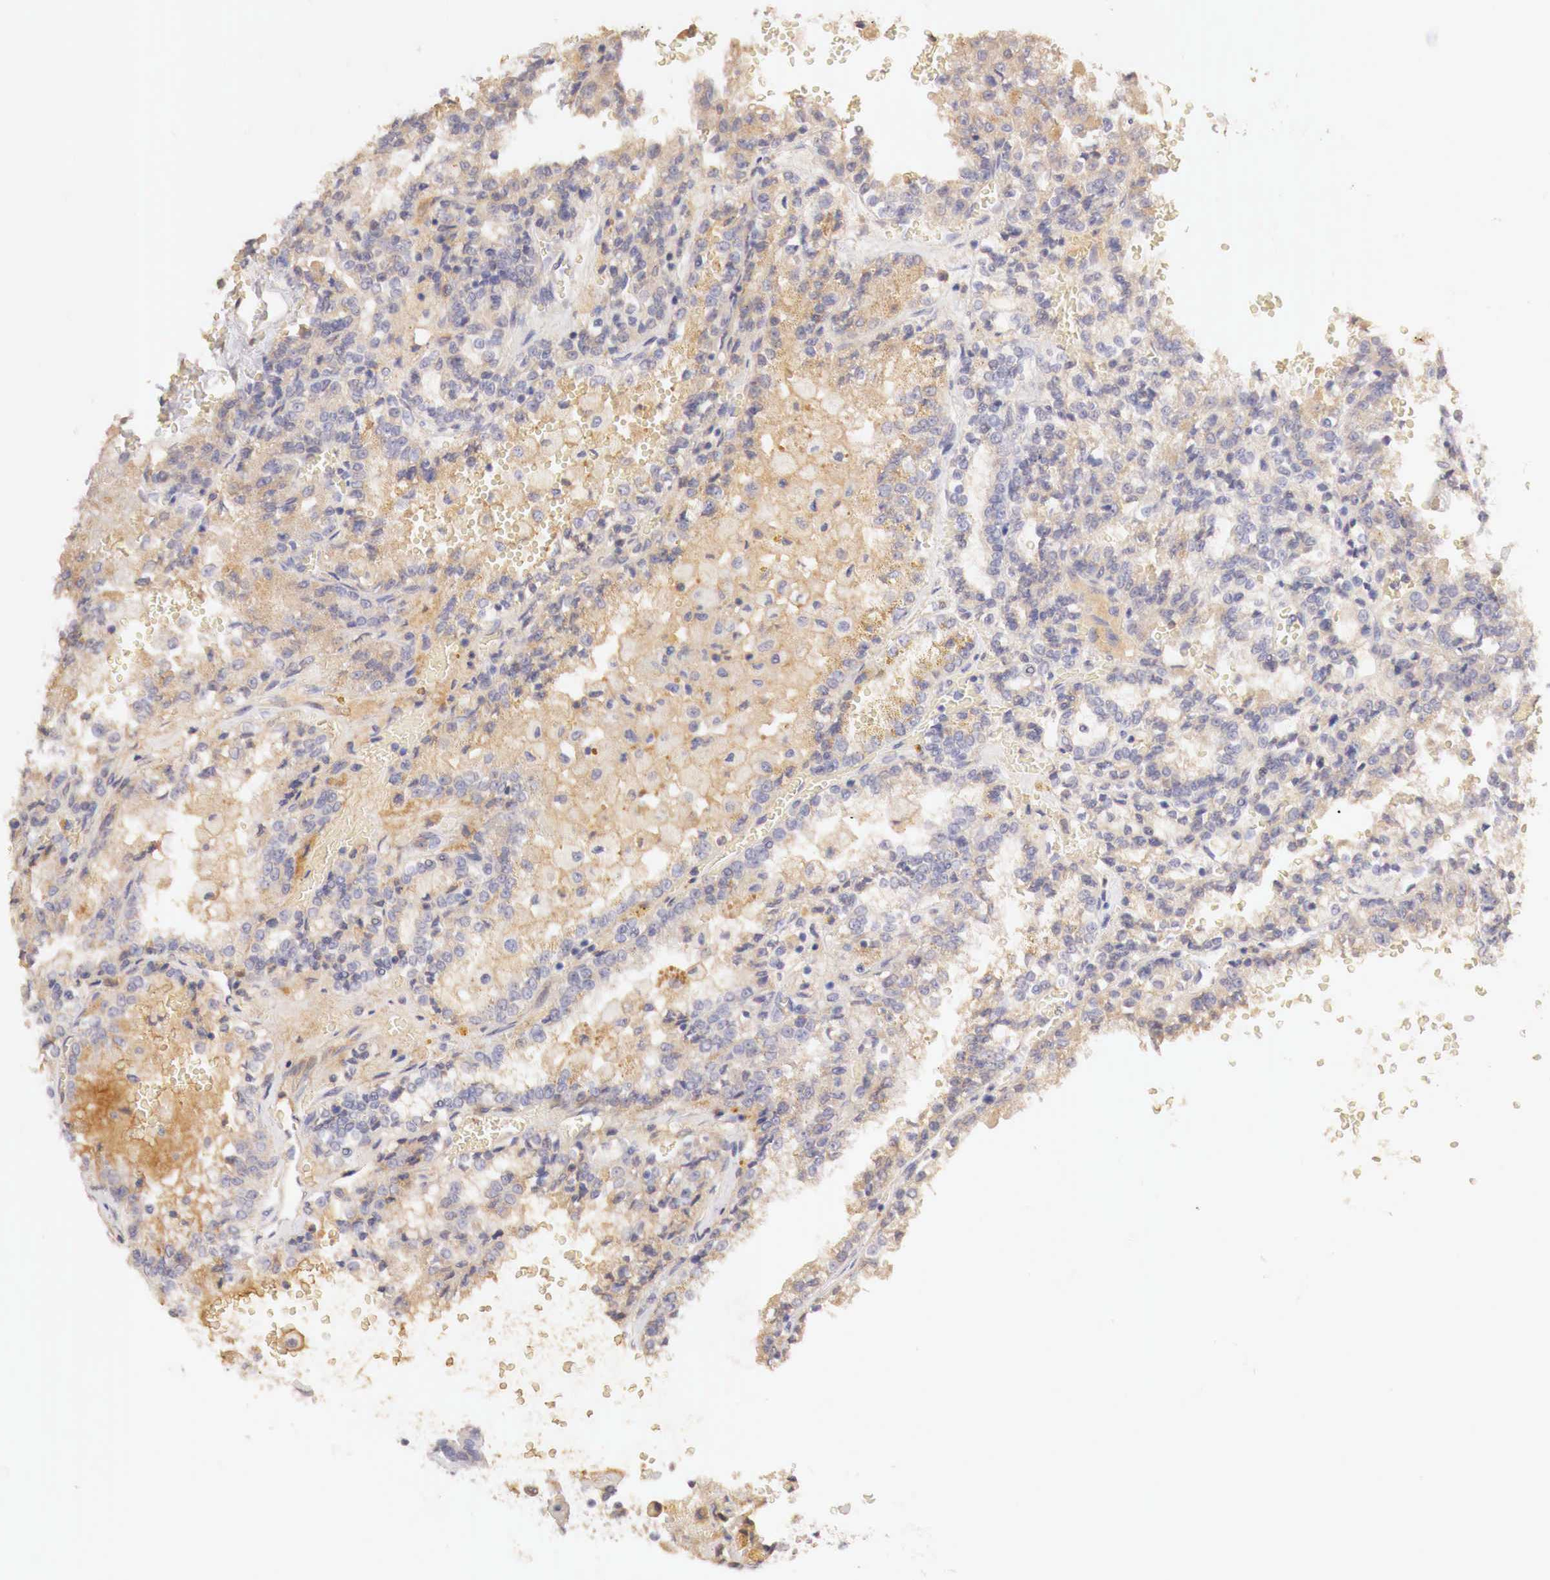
{"staining": {"intensity": "weak", "quantity": "25%-75%", "location": "cytoplasmic/membranous"}, "tissue": "renal cancer", "cell_type": "Tumor cells", "image_type": "cancer", "snomed": [{"axis": "morphology", "description": "Adenocarcinoma, NOS"}, {"axis": "topography", "description": "Kidney"}], "caption": "This histopathology image displays immunohistochemistry staining of human renal cancer (adenocarcinoma), with low weak cytoplasmic/membranous staining in about 25%-75% of tumor cells.", "gene": "GATA1", "patient": {"sex": "female", "age": 56}}